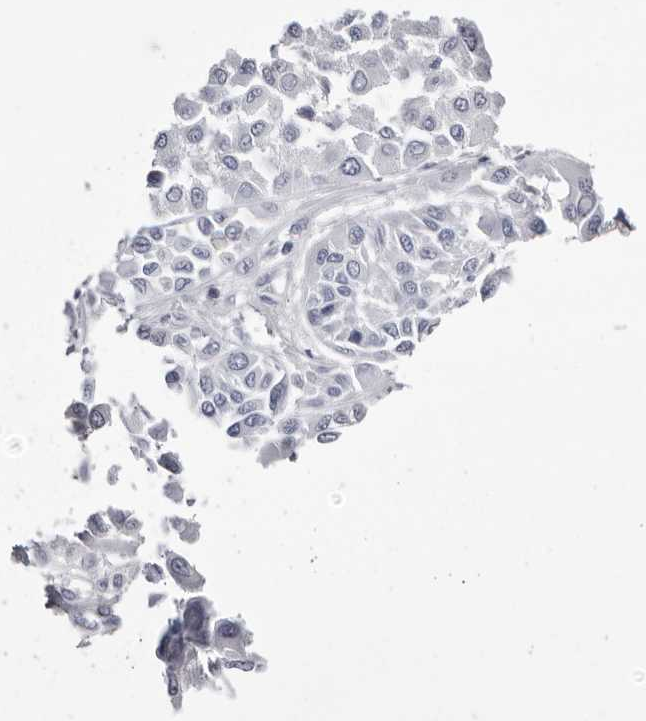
{"staining": {"intensity": "negative", "quantity": "none", "location": "none"}, "tissue": "melanoma", "cell_type": "Tumor cells", "image_type": "cancer", "snomed": [{"axis": "morphology", "description": "Malignant melanoma, Metastatic site"}, {"axis": "topography", "description": "Soft tissue"}], "caption": "Immunohistochemistry of human malignant melanoma (metastatic site) displays no staining in tumor cells. (IHC, brightfield microscopy, high magnification).", "gene": "LPO", "patient": {"sex": "male", "age": 41}}